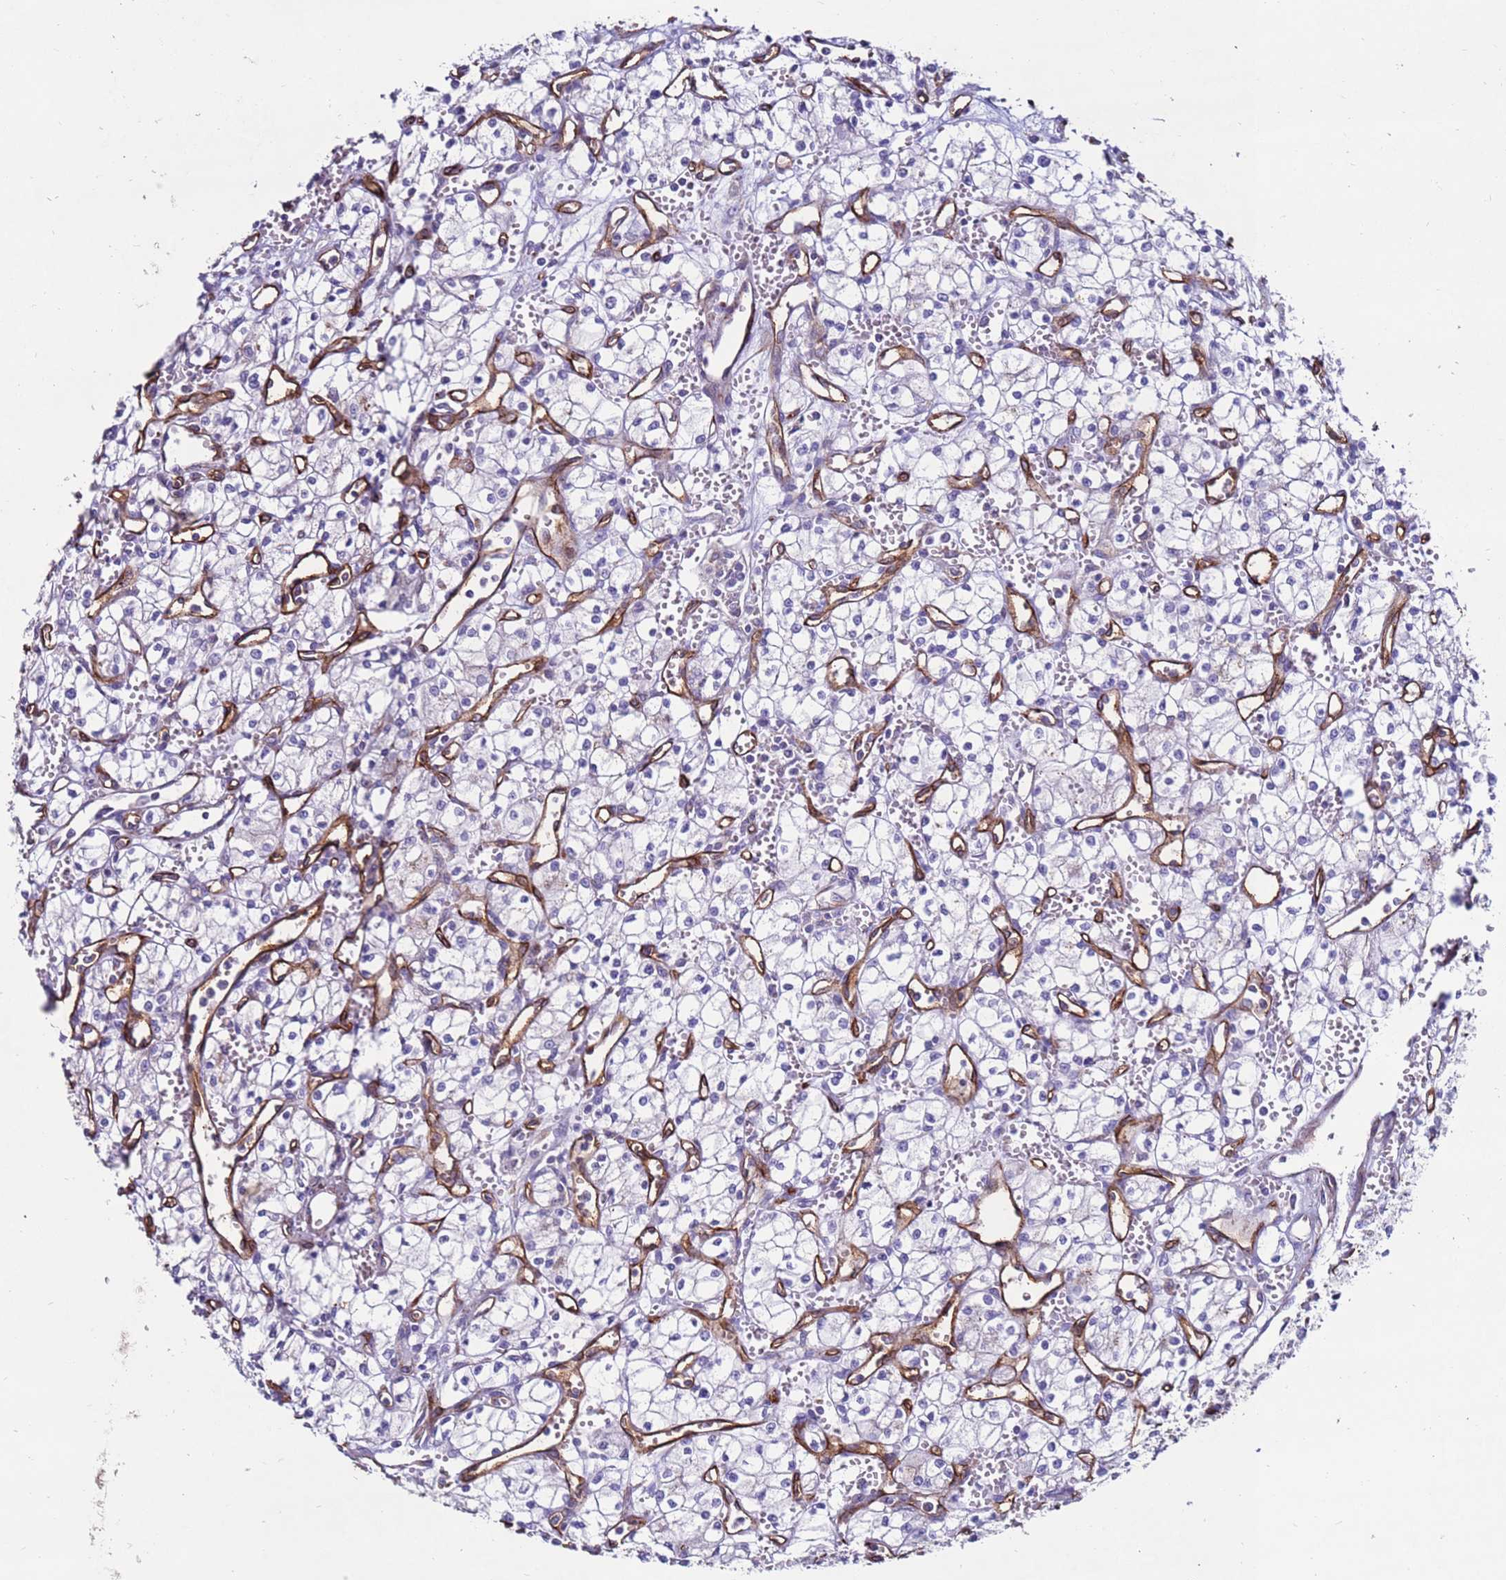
{"staining": {"intensity": "negative", "quantity": "none", "location": "none"}, "tissue": "renal cancer", "cell_type": "Tumor cells", "image_type": "cancer", "snomed": [{"axis": "morphology", "description": "Adenocarcinoma, NOS"}, {"axis": "topography", "description": "Kidney"}], "caption": "This image is of renal adenocarcinoma stained with IHC to label a protein in brown with the nuclei are counter-stained blue. There is no staining in tumor cells. (Immunohistochemistry, brightfield microscopy, high magnification).", "gene": "CLEC4M", "patient": {"sex": "male", "age": 59}}